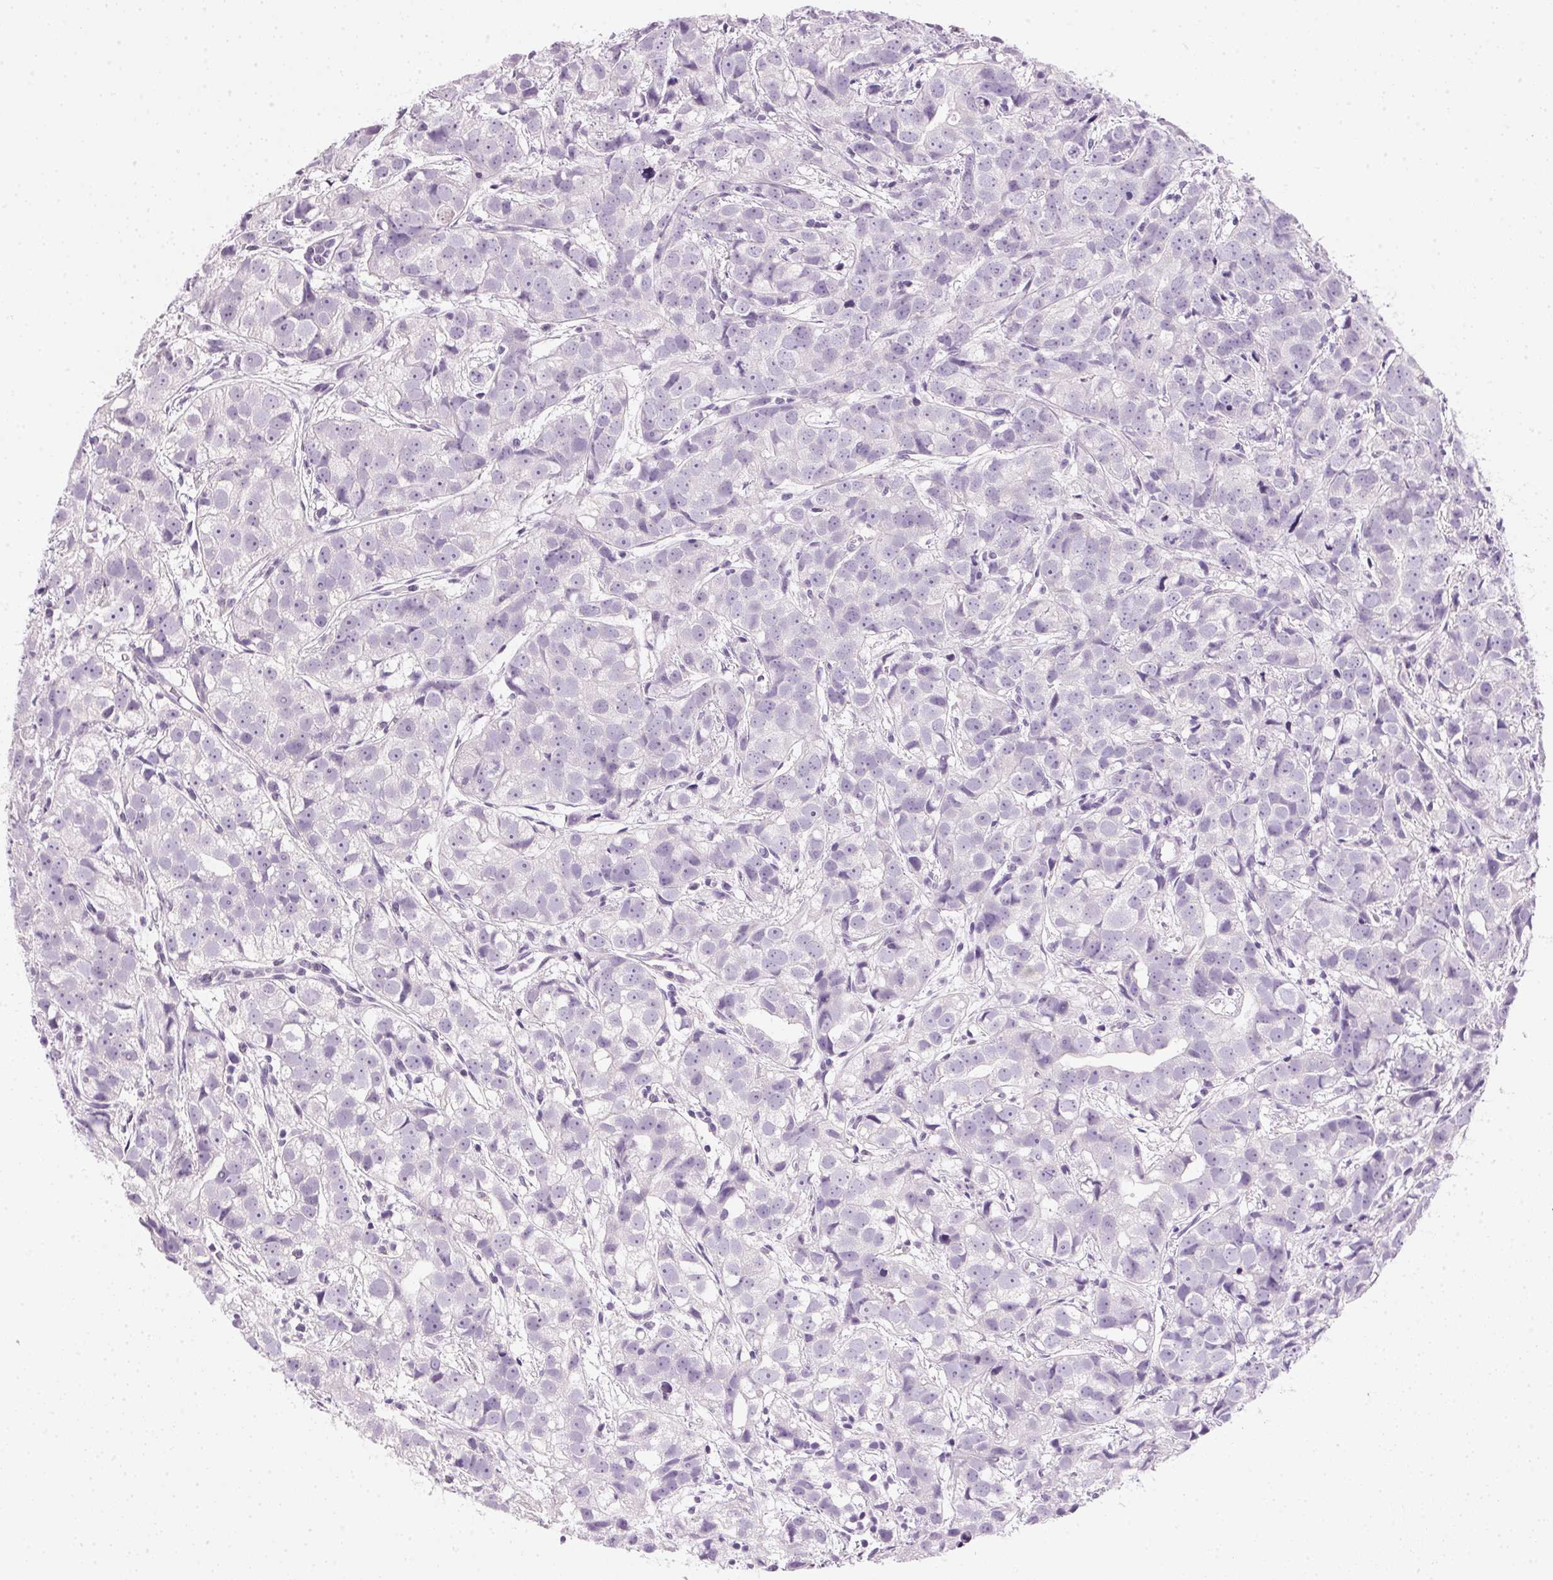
{"staining": {"intensity": "negative", "quantity": "none", "location": "none"}, "tissue": "prostate cancer", "cell_type": "Tumor cells", "image_type": "cancer", "snomed": [{"axis": "morphology", "description": "Adenocarcinoma, High grade"}, {"axis": "topography", "description": "Prostate"}], "caption": "Human prostate cancer stained for a protein using immunohistochemistry exhibits no staining in tumor cells.", "gene": "IGFBP1", "patient": {"sex": "male", "age": 68}}